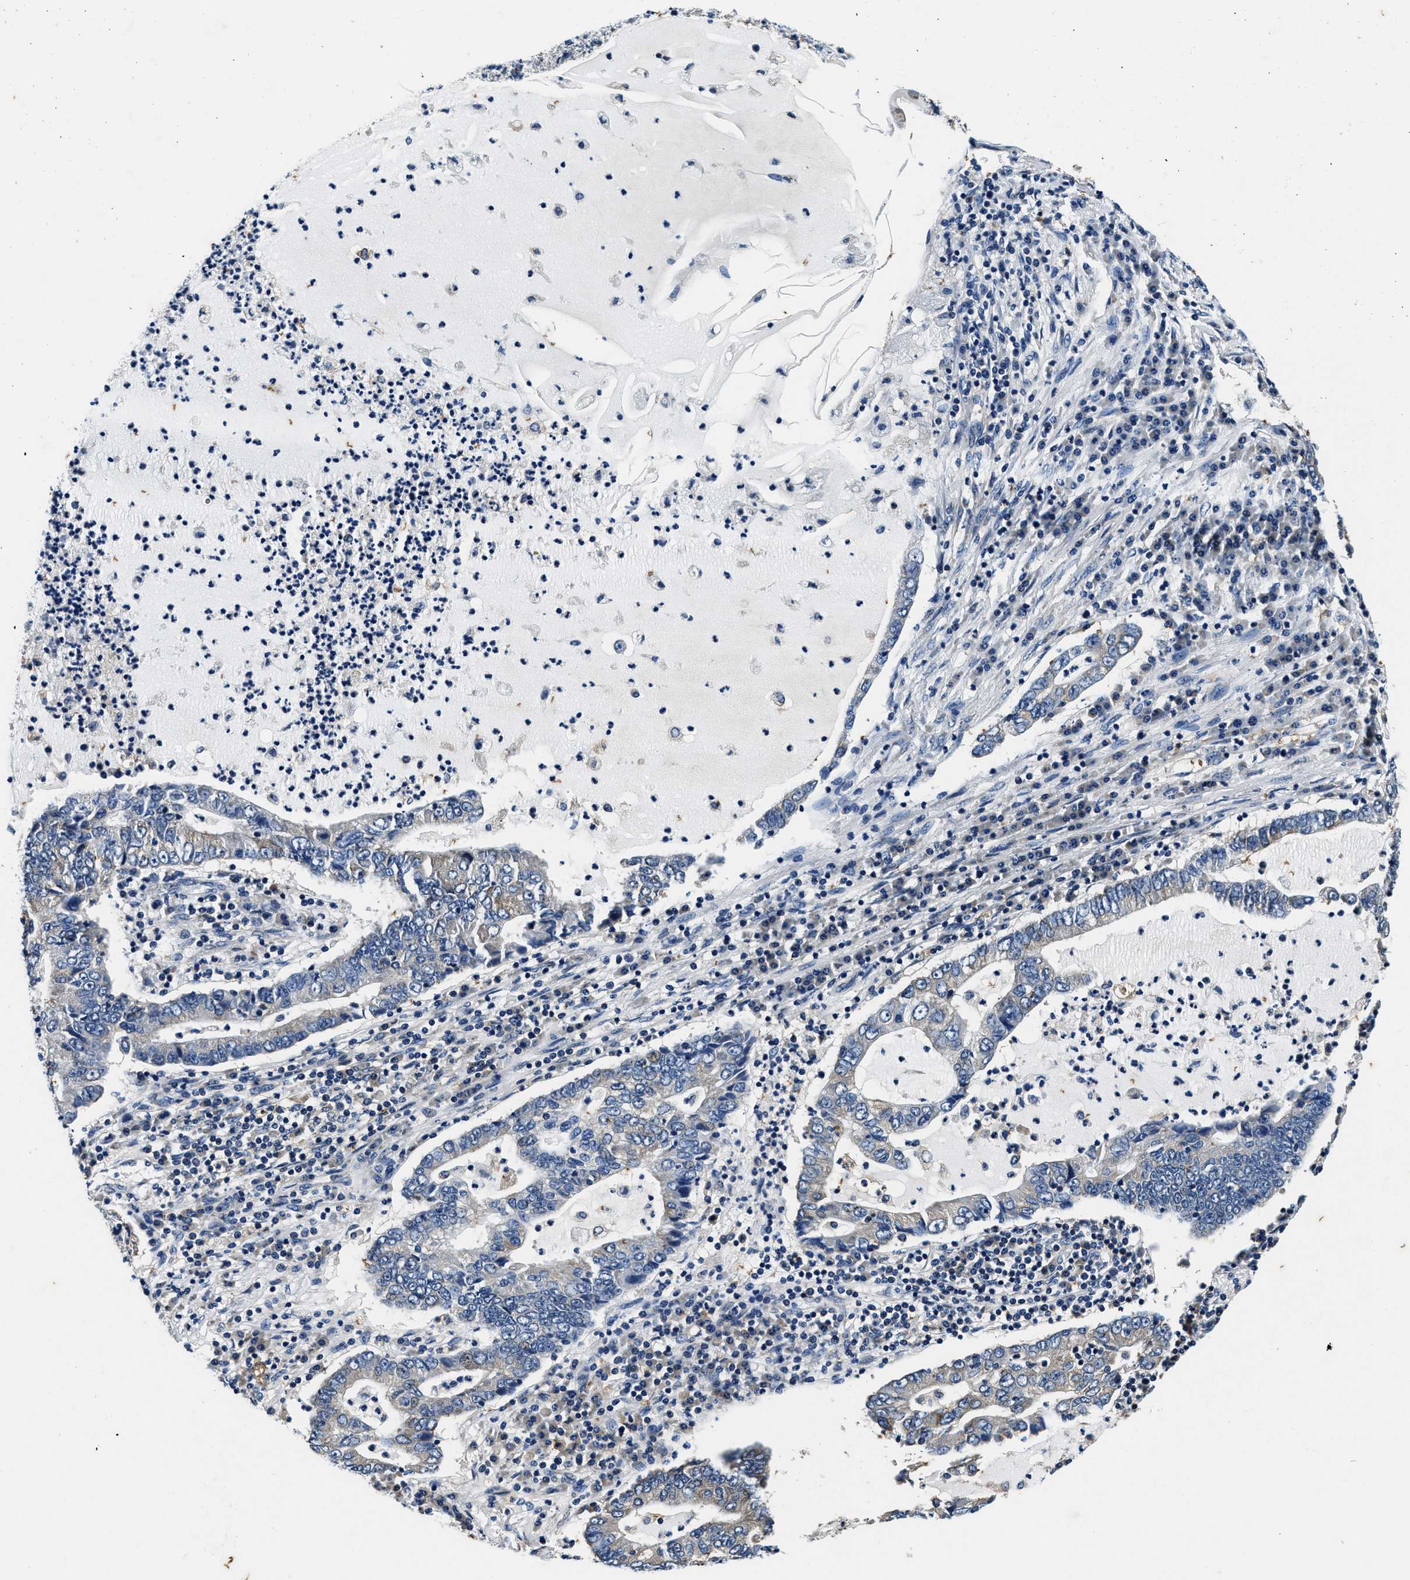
{"staining": {"intensity": "negative", "quantity": "none", "location": "none"}, "tissue": "lung cancer", "cell_type": "Tumor cells", "image_type": "cancer", "snomed": [{"axis": "morphology", "description": "Adenocarcinoma, NOS"}, {"axis": "topography", "description": "Lung"}], "caption": "The image shows no staining of tumor cells in lung cancer.", "gene": "PI4KB", "patient": {"sex": "female", "age": 51}}